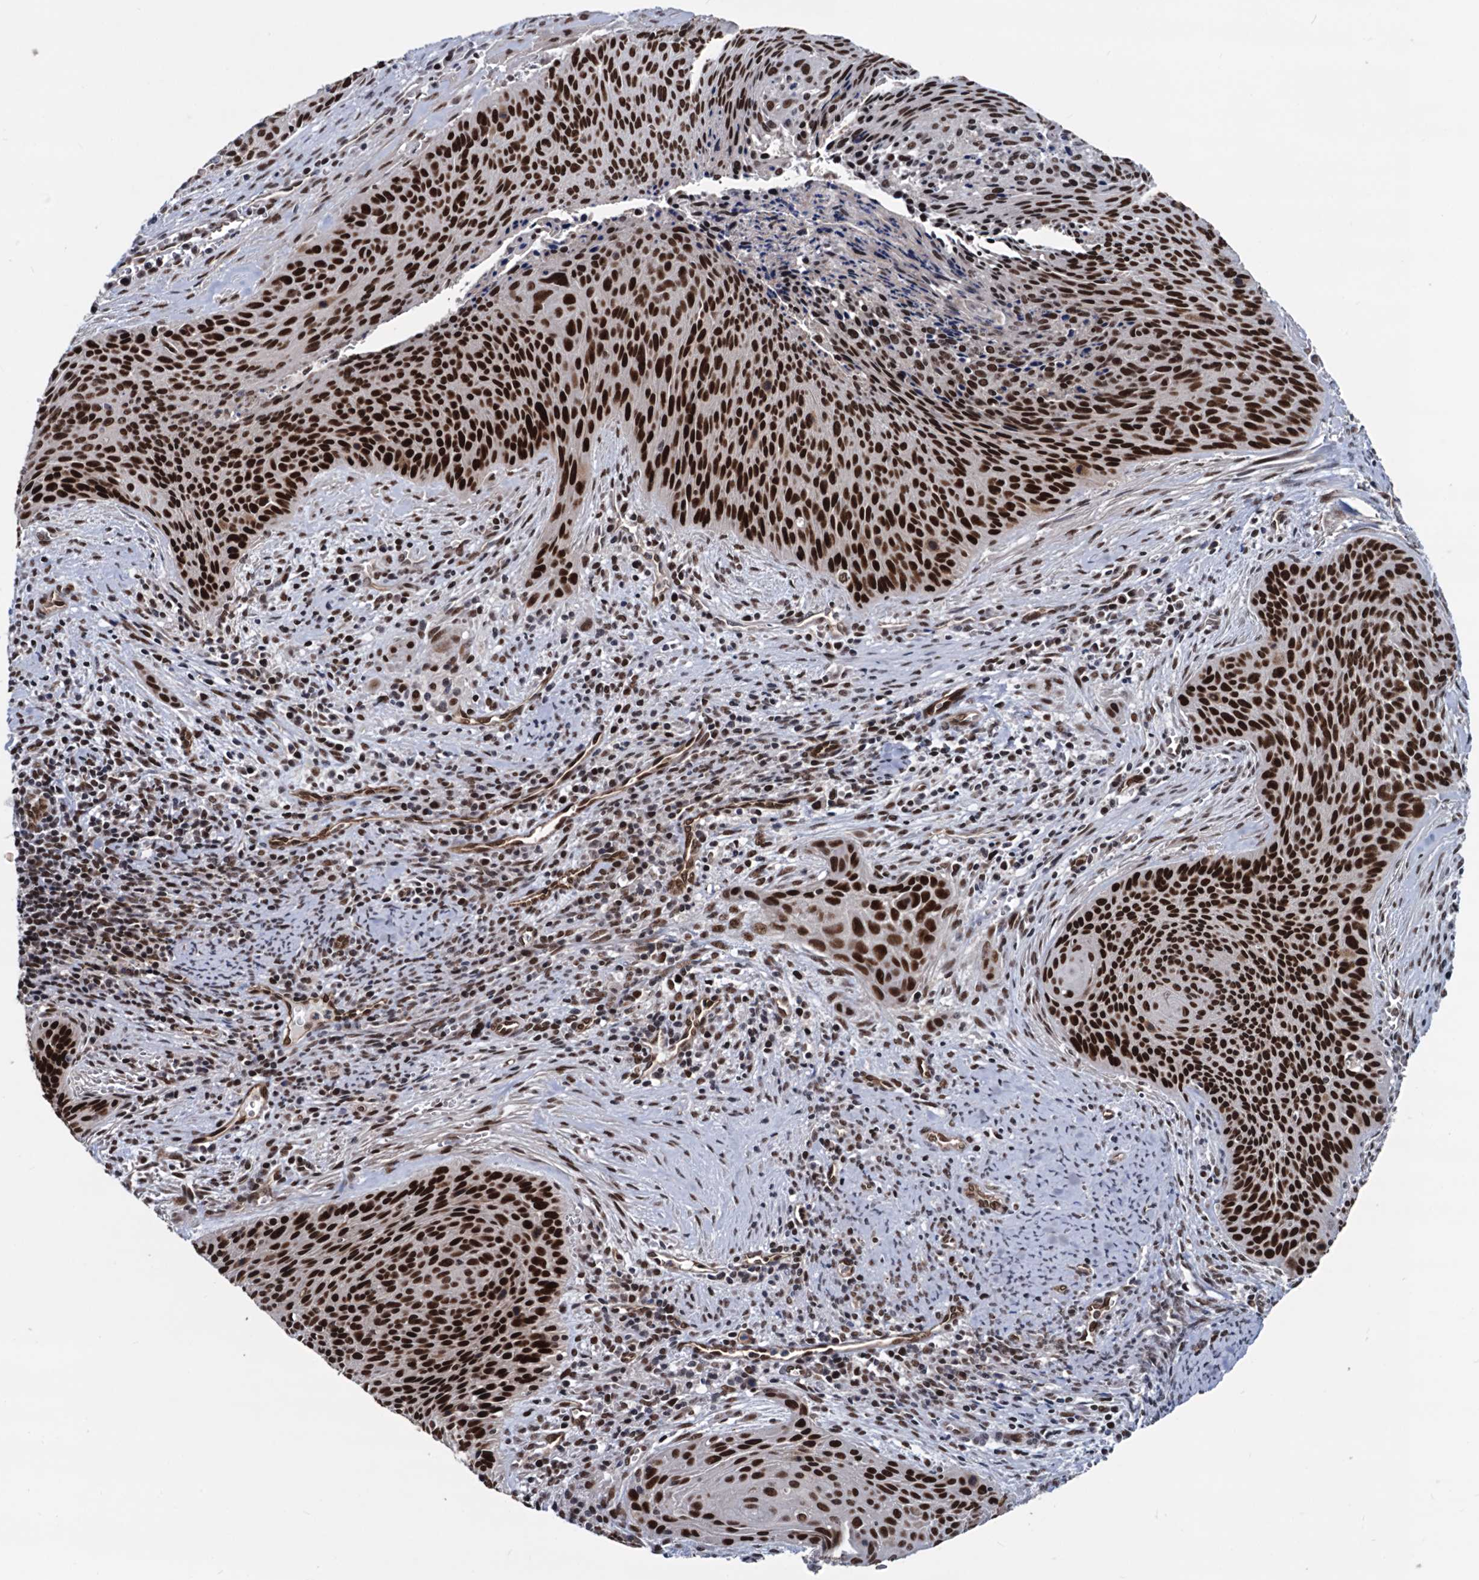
{"staining": {"intensity": "strong", "quantity": ">75%", "location": "nuclear"}, "tissue": "cervical cancer", "cell_type": "Tumor cells", "image_type": "cancer", "snomed": [{"axis": "morphology", "description": "Squamous cell carcinoma, NOS"}, {"axis": "topography", "description": "Cervix"}], "caption": "High-power microscopy captured an immunohistochemistry micrograph of squamous cell carcinoma (cervical), revealing strong nuclear positivity in about >75% of tumor cells.", "gene": "GALNT11", "patient": {"sex": "female", "age": 55}}